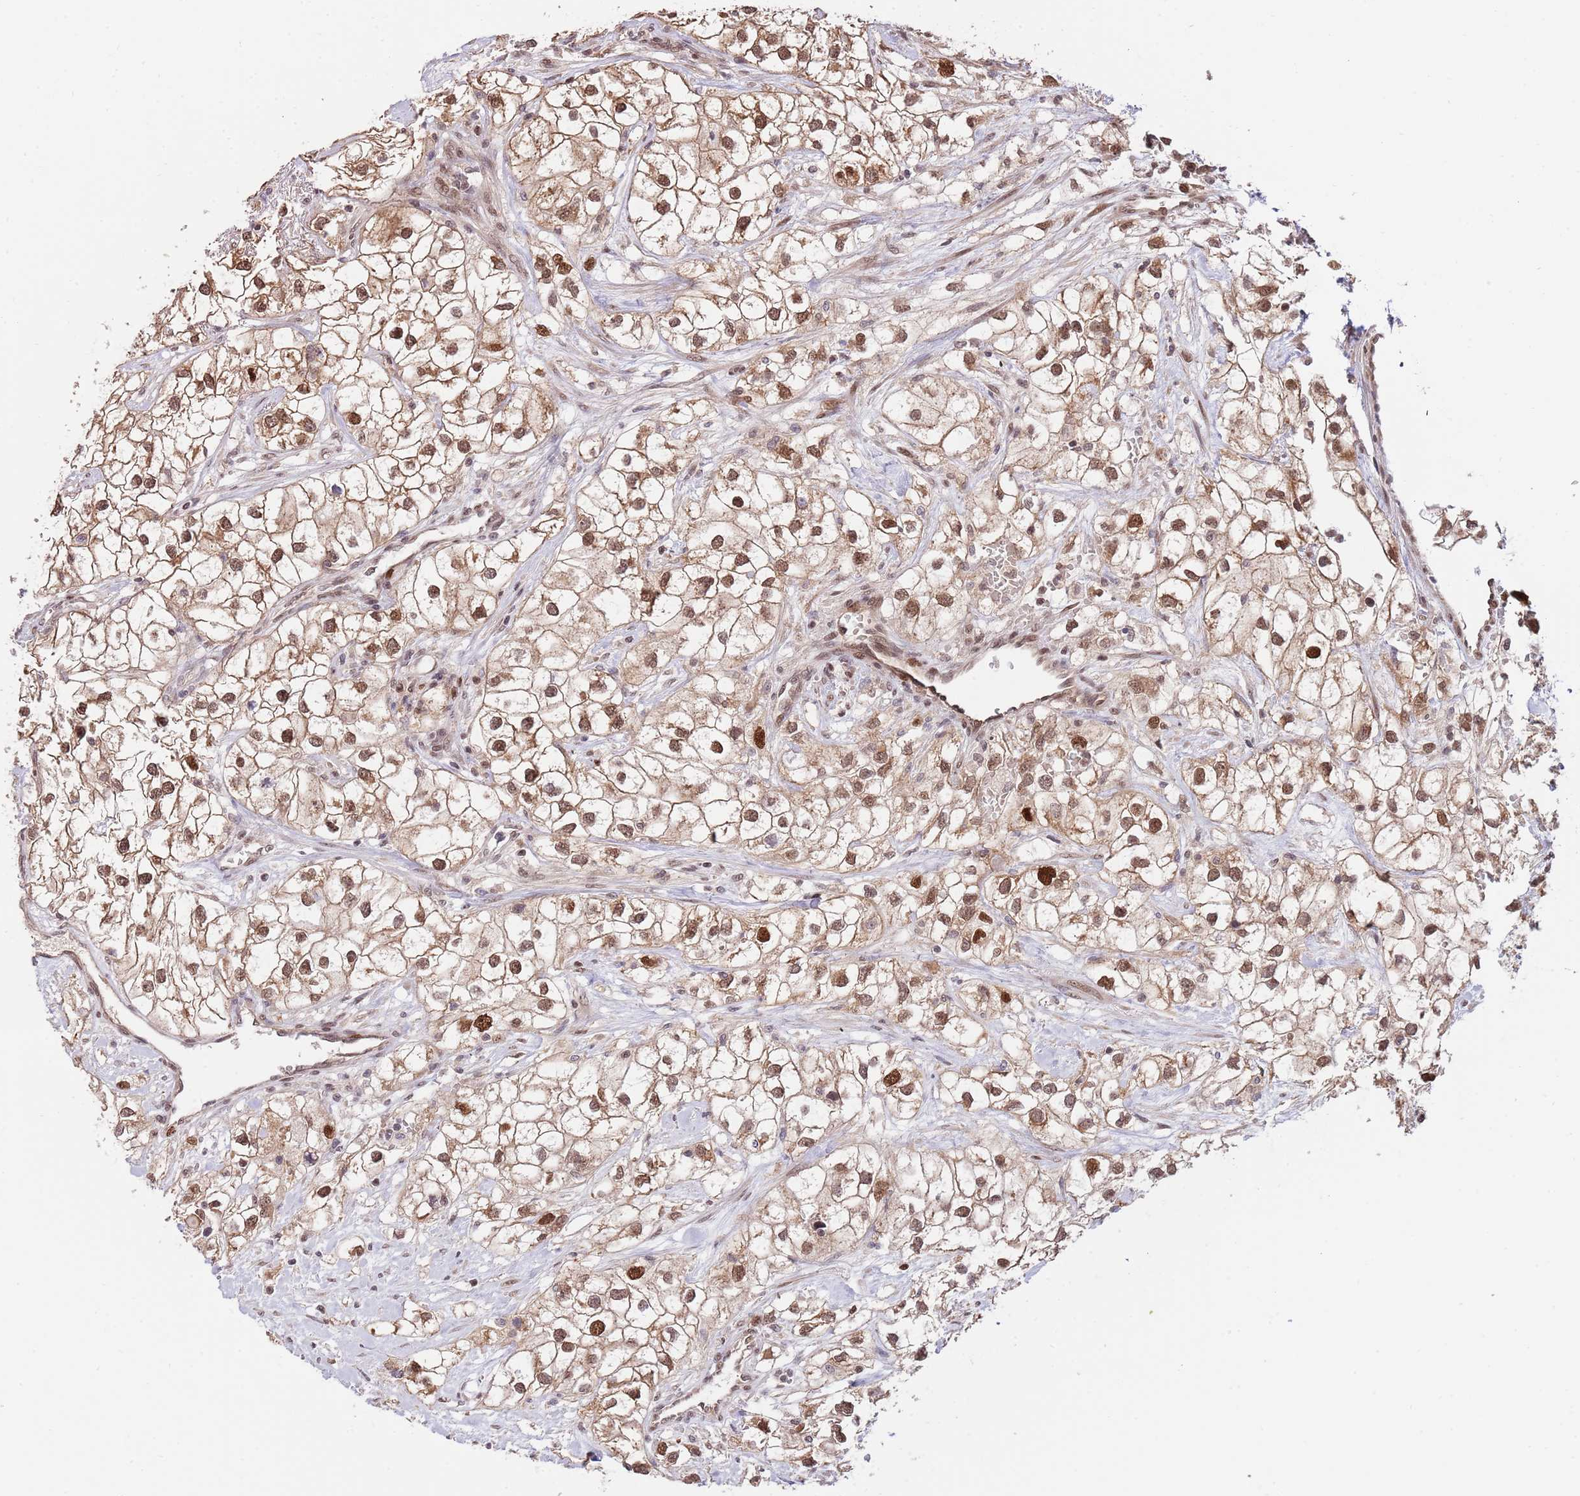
{"staining": {"intensity": "moderate", "quantity": ">75%", "location": "cytoplasmic/membranous,nuclear"}, "tissue": "renal cancer", "cell_type": "Tumor cells", "image_type": "cancer", "snomed": [{"axis": "morphology", "description": "Adenocarcinoma, NOS"}, {"axis": "topography", "description": "Kidney"}], "caption": "Renal adenocarcinoma tissue shows moderate cytoplasmic/membranous and nuclear staining in about >75% of tumor cells, visualized by immunohistochemistry.", "gene": "RIF1", "patient": {"sex": "male", "age": 59}}